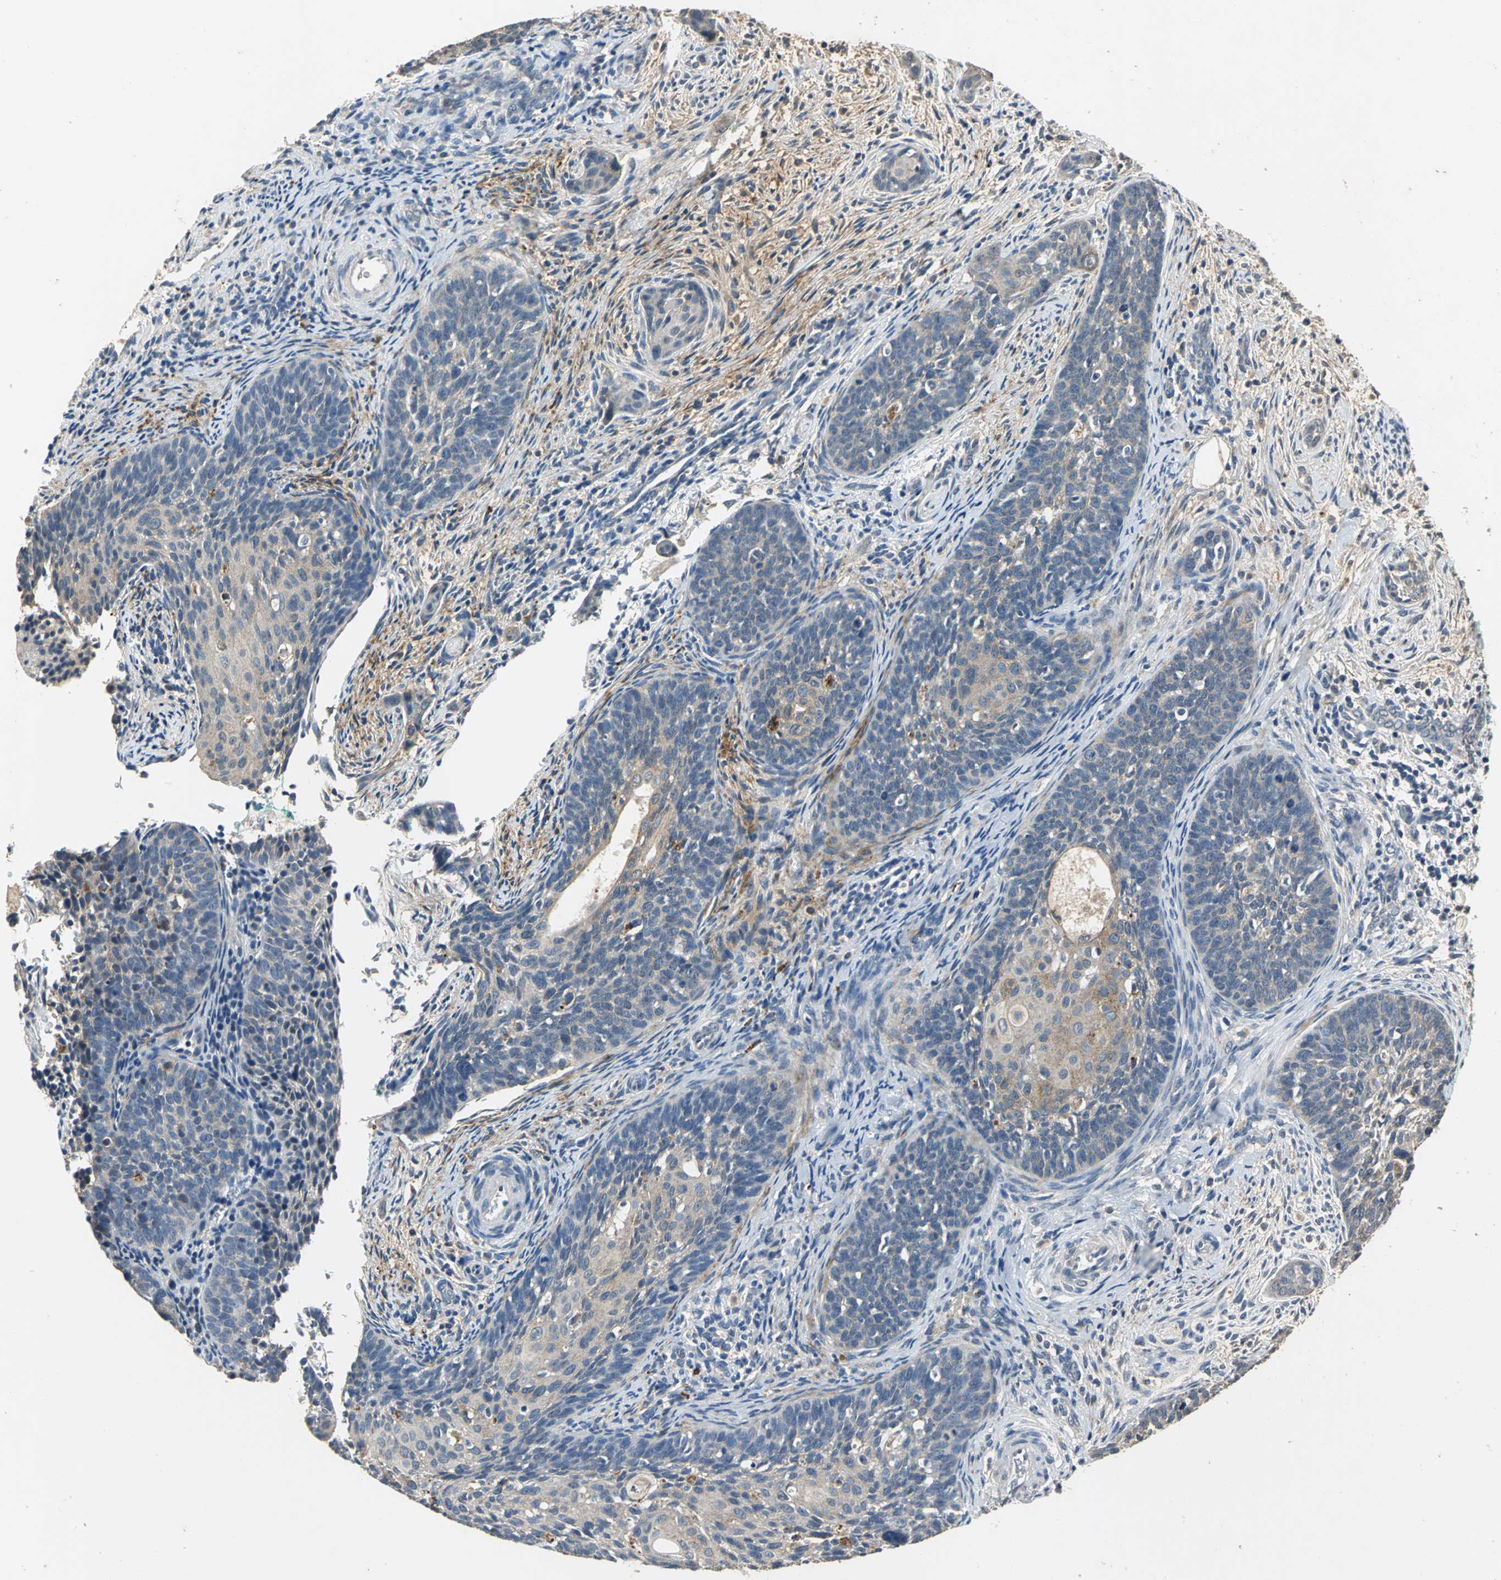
{"staining": {"intensity": "moderate", "quantity": ">75%", "location": "cytoplasmic/membranous"}, "tissue": "cervical cancer", "cell_type": "Tumor cells", "image_type": "cancer", "snomed": [{"axis": "morphology", "description": "Squamous cell carcinoma, NOS"}, {"axis": "topography", "description": "Cervix"}], "caption": "Moderate cytoplasmic/membranous positivity for a protein is identified in about >75% of tumor cells of cervical squamous cell carcinoma using IHC.", "gene": "OCLN", "patient": {"sex": "female", "age": 33}}